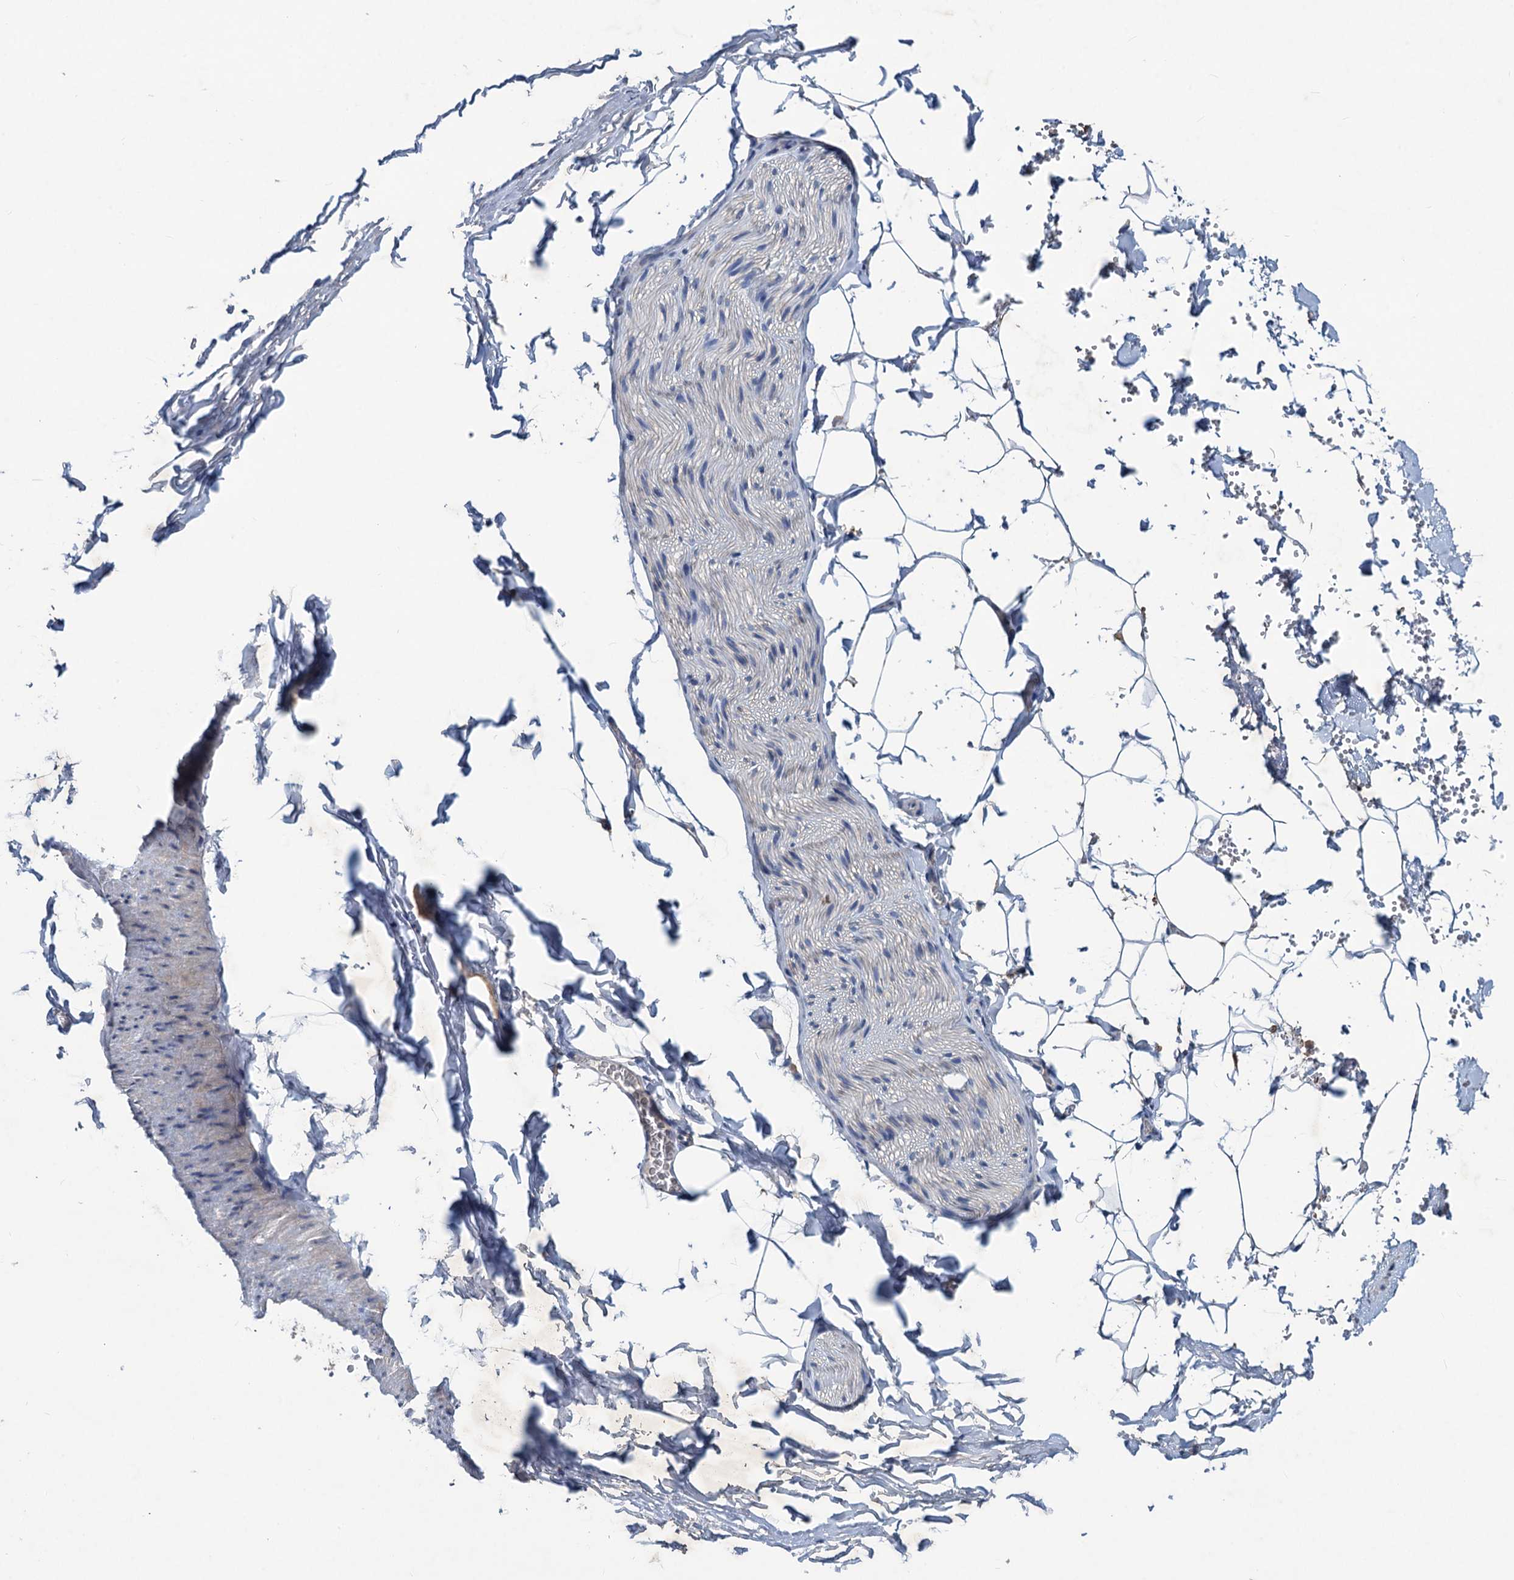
{"staining": {"intensity": "negative", "quantity": "none", "location": "none"}, "tissue": "adipose tissue", "cell_type": "Adipocytes", "image_type": "normal", "snomed": [{"axis": "morphology", "description": "Normal tissue, NOS"}, {"axis": "topography", "description": "Gallbladder"}, {"axis": "topography", "description": "Peripheral nerve tissue"}], "caption": "The histopathology image exhibits no significant expression in adipocytes of adipose tissue.", "gene": "RTKN2", "patient": {"sex": "male", "age": 38}}